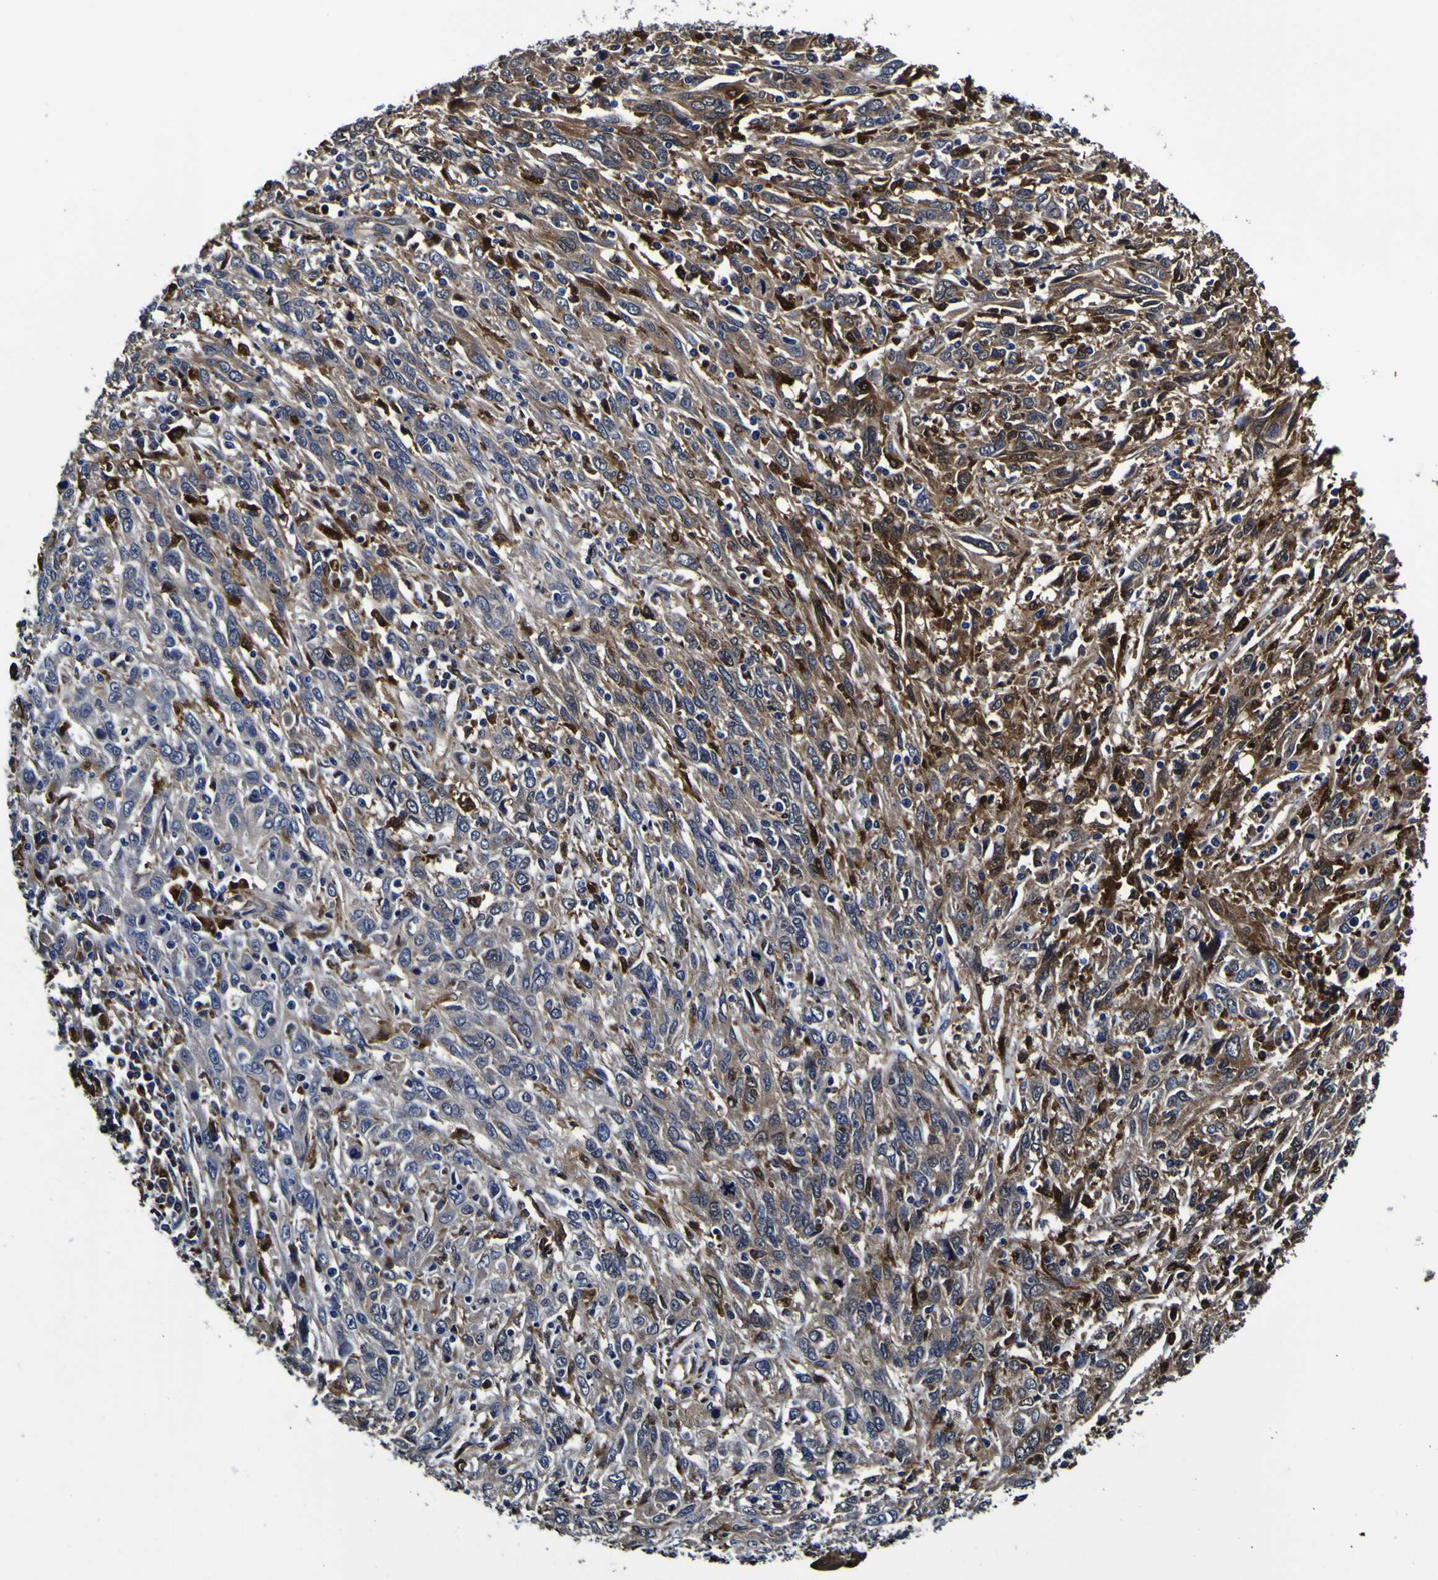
{"staining": {"intensity": "moderate", "quantity": "25%-75%", "location": "cytoplasmic/membranous"}, "tissue": "cervical cancer", "cell_type": "Tumor cells", "image_type": "cancer", "snomed": [{"axis": "morphology", "description": "Squamous cell carcinoma, NOS"}, {"axis": "topography", "description": "Cervix"}], "caption": "High-power microscopy captured an immunohistochemistry (IHC) histopathology image of squamous cell carcinoma (cervical), revealing moderate cytoplasmic/membranous positivity in approximately 25%-75% of tumor cells. (DAB IHC, brown staining for protein, blue staining for nuclei).", "gene": "GPX1", "patient": {"sex": "female", "age": 46}}